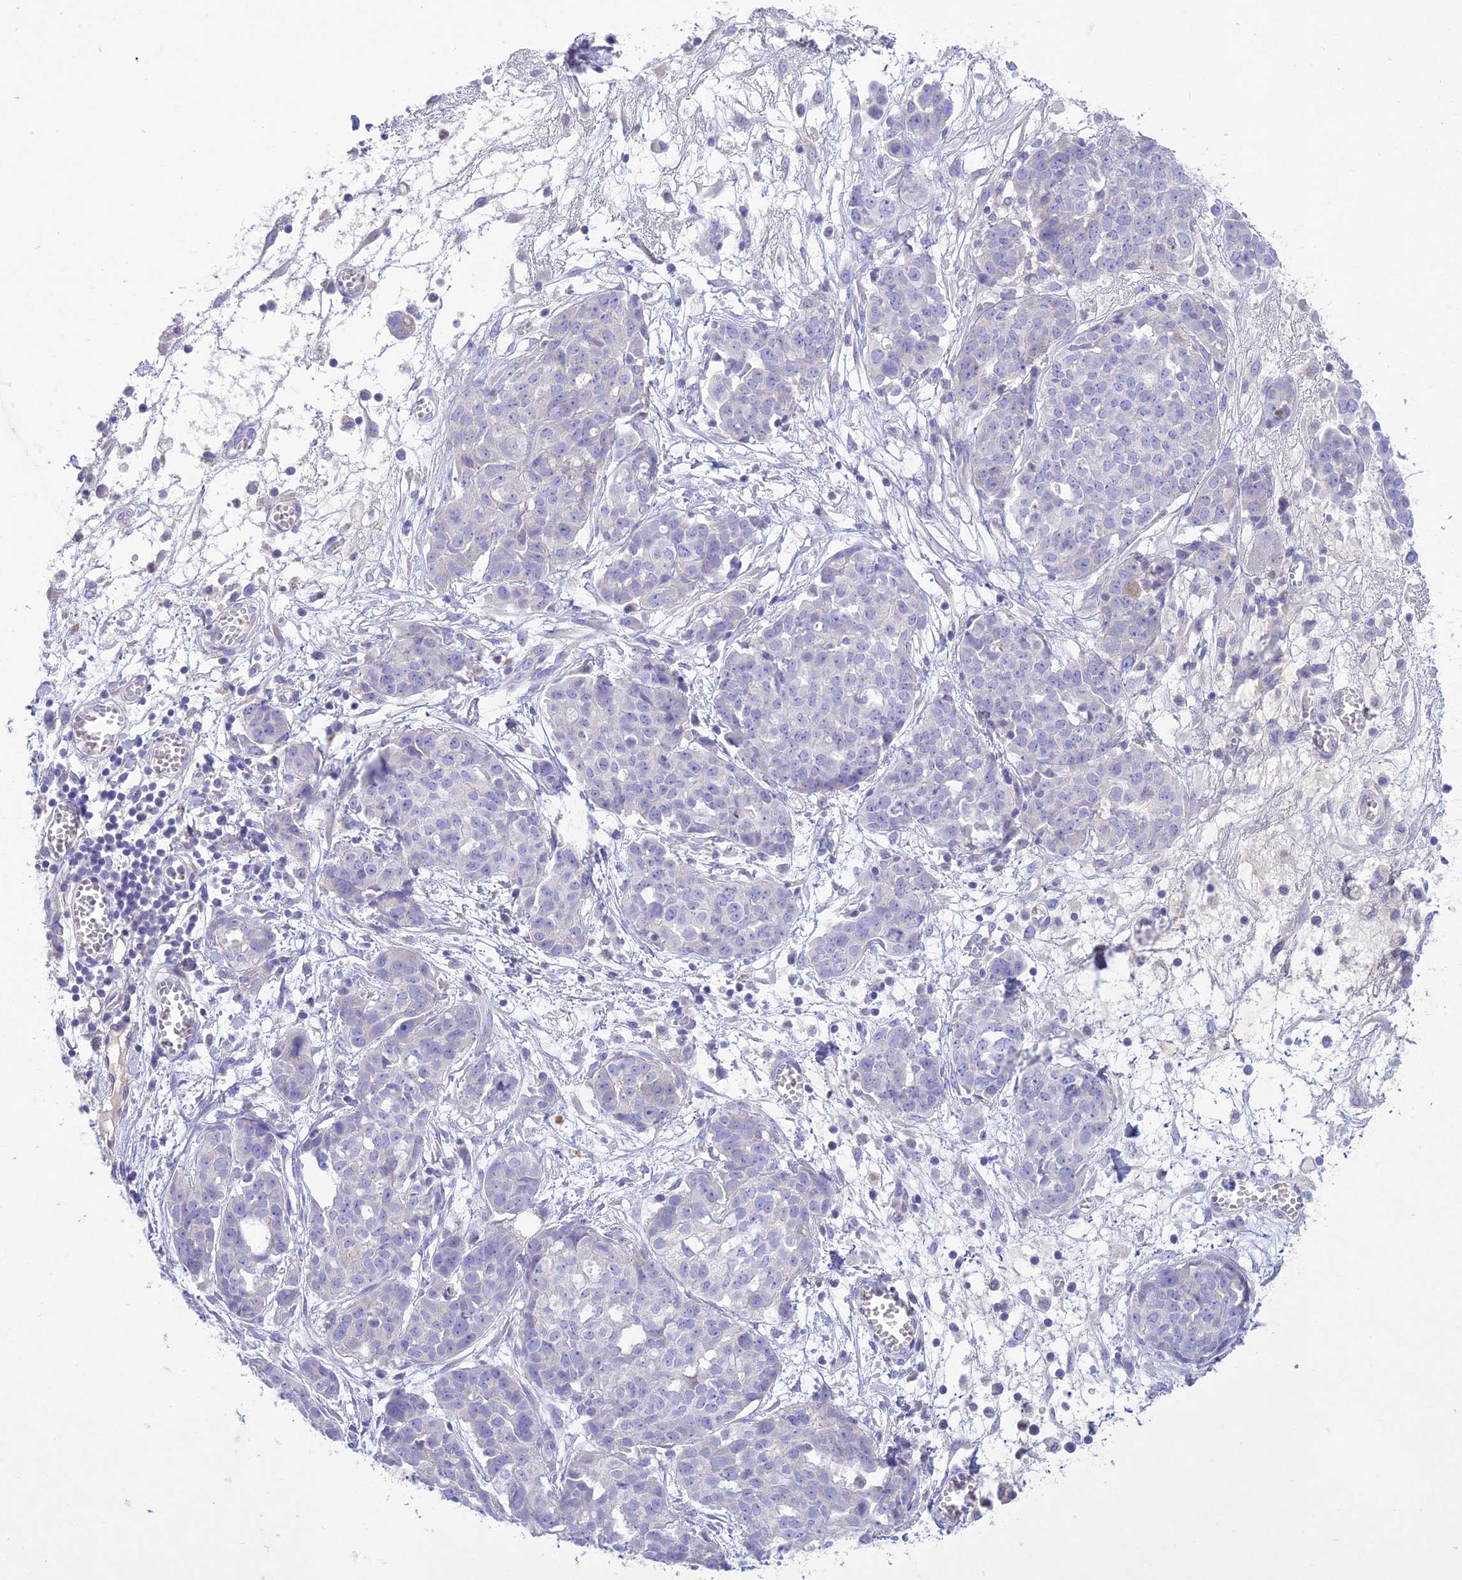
{"staining": {"intensity": "negative", "quantity": "none", "location": "none"}, "tissue": "ovarian cancer", "cell_type": "Tumor cells", "image_type": "cancer", "snomed": [{"axis": "morphology", "description": "Cystadenocarcinoma, serous, NOS"}, {"axis": "topography", "description": "Soft tissue"}, {"axis": "topography", "description": "Ovary"}], "caption": "This micrograph is of ovarian serous cystadenocarcinoma stained with immunohistochemistry to label a protein in brown with the nuclei are counter-stained blue. There is no staining in tumor cells.", "gene": "SLC13A5", "patient": {"sex": "female", "age": 57}}